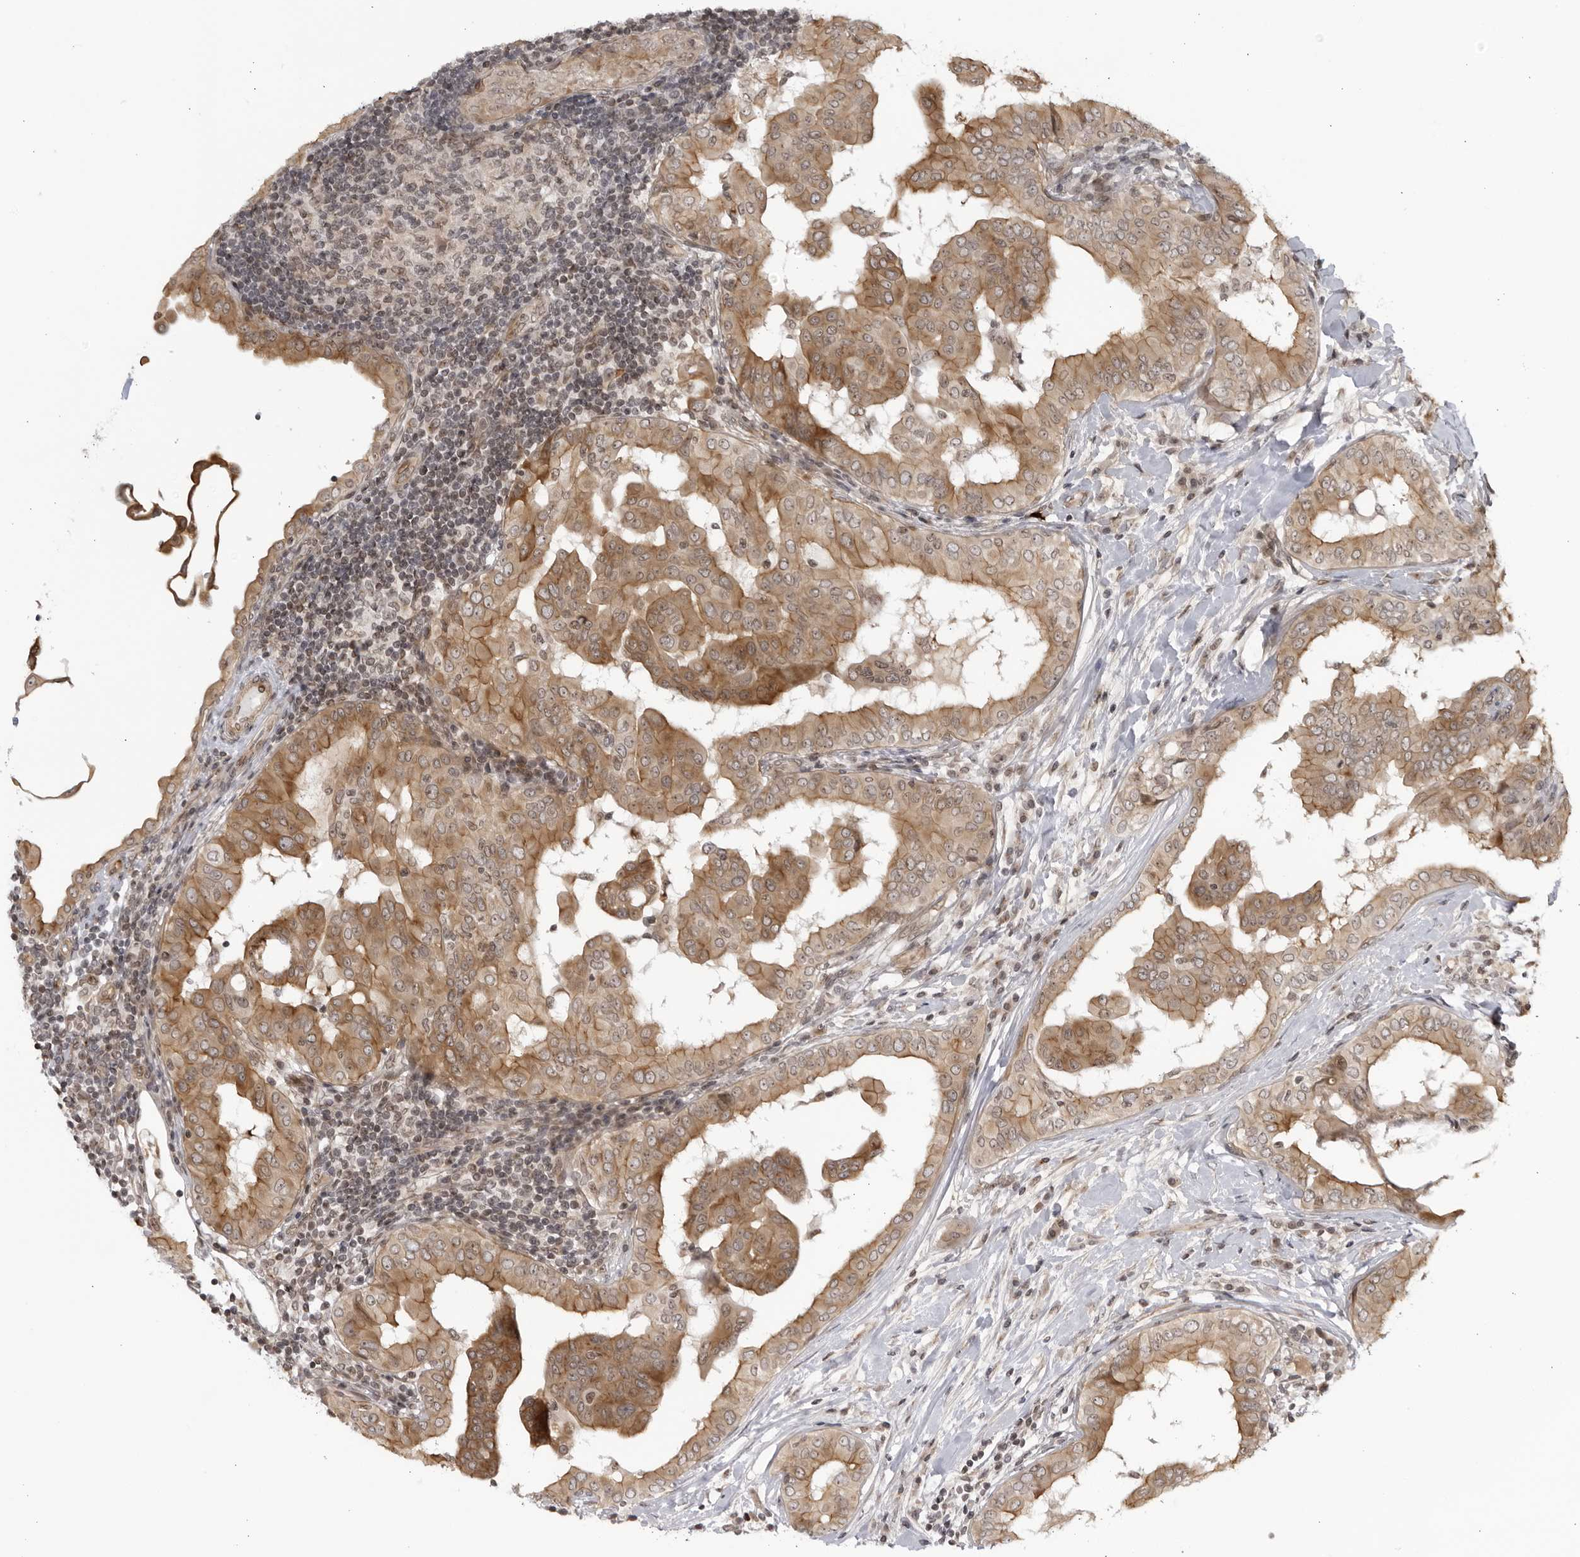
{"staining": {"intensity": "moderate", "quantity": ">75%", "location": "cytoplasmic/membranous"}, "tissue": "thyroid cancer", "cell_type": "Tumor cells", "image_type": "cancer", "snomed": [{"axis": "morphology", "description": "Papillary adenocarcinoma, NOS"}, {"axis": "topography", "description": "Thyroid gland"}], "caption": "Immunohistochemical staining of thyroid cancer (papillary adenocarcinoma) demonstrates moderate cytoplasmic/membranous protein expression in about >75% of tumor cells. The staining was performed using DAB, with brown indicating positive protein expression. Nuclei are stained blue with hematoxylin.", "gene": "CNBD1", "patient": {"sex": "male", "age": 33}}